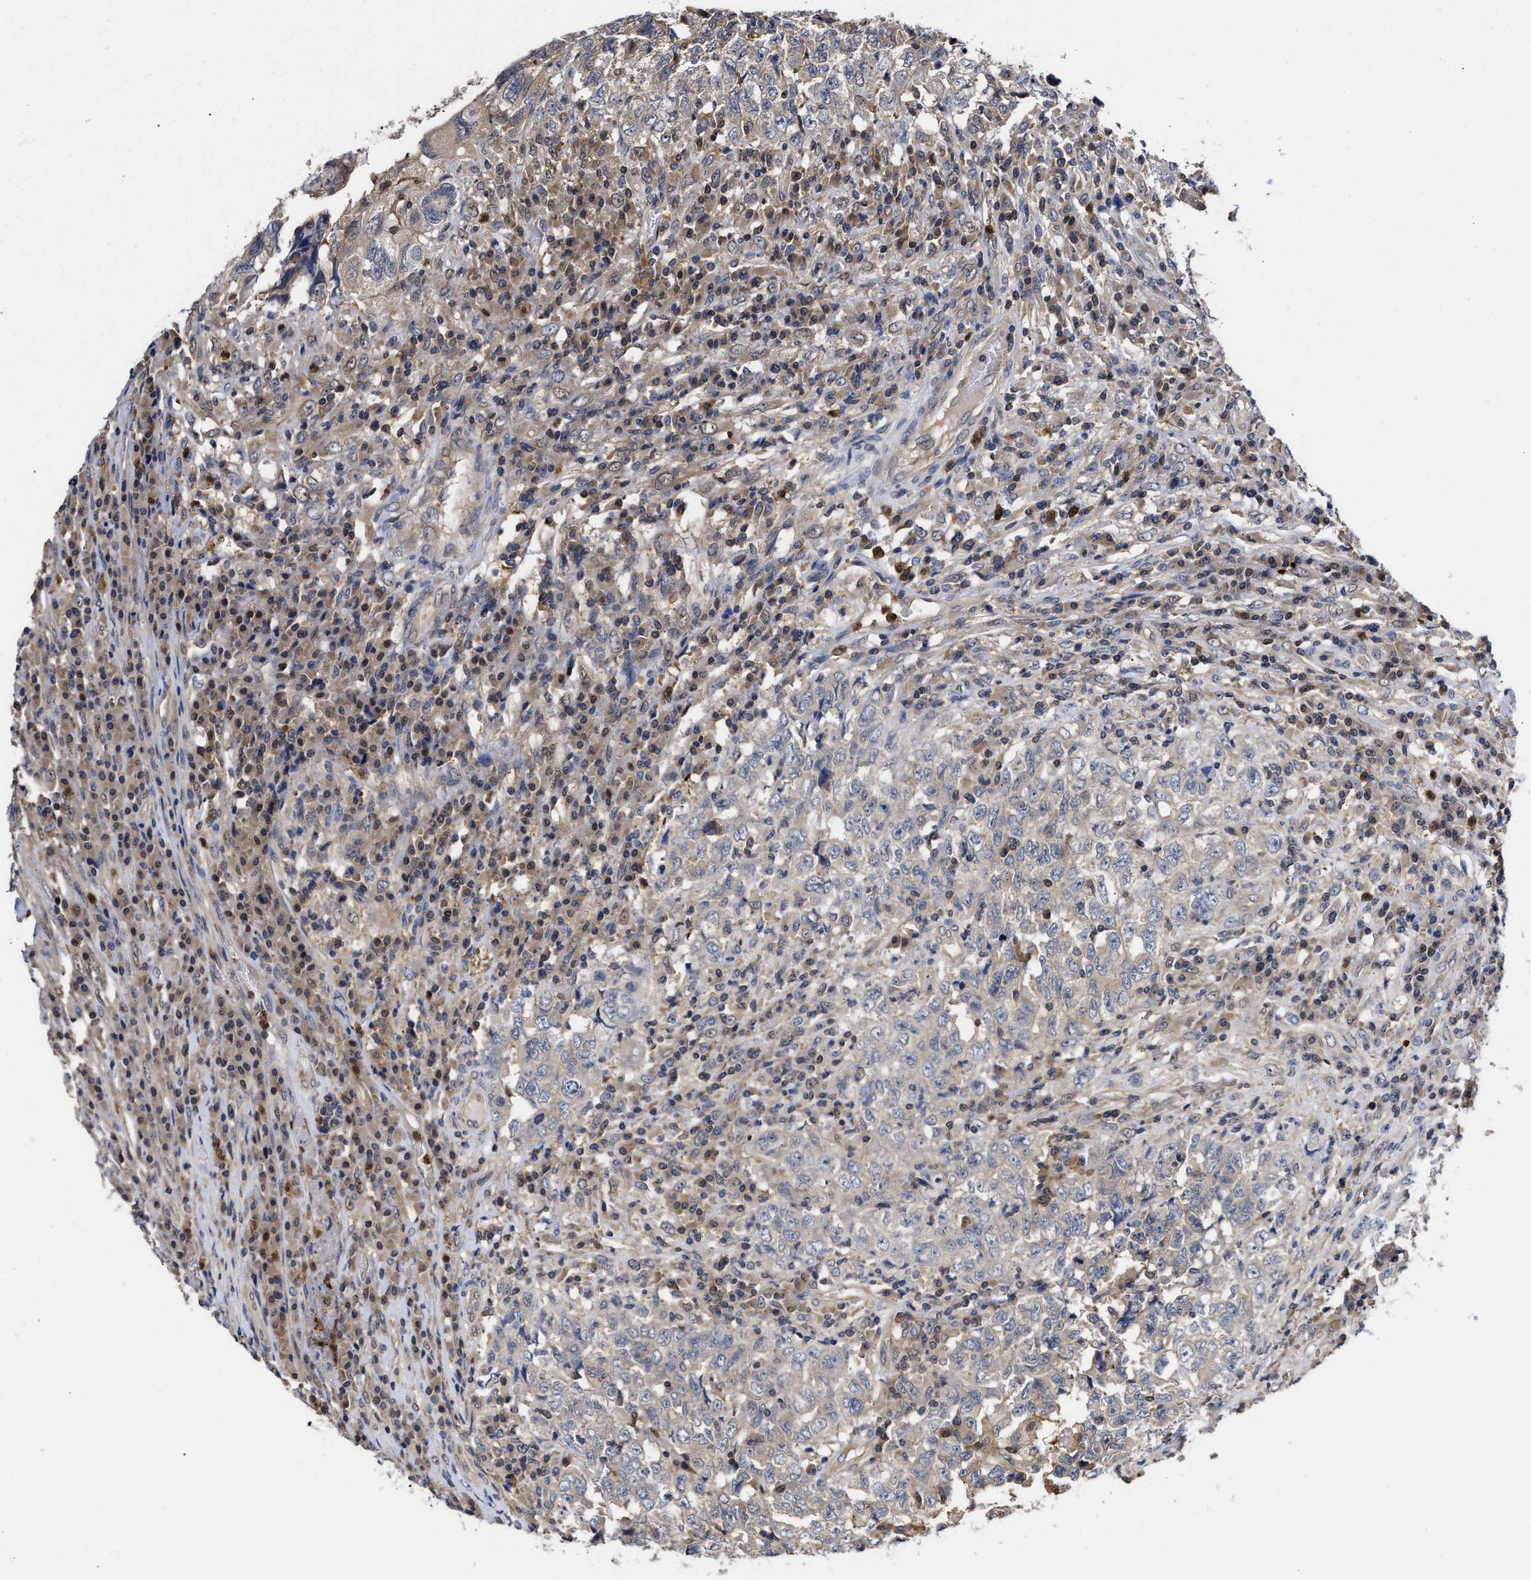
{"staining": {"intensity": "negative", "quantity": "none", "location": "none"}, "tissue": "testis cancer", "cell_type": "Tumor cells", "image_type": "cancer", "snomed": [{"axis": "morphology", "description": "Necrosis, NOS"}, {"axis": "morphology", "description": "Carcinoma, Embryonal, NOS"}, {"axis": "topography", "description": "Testis"}], "caption": "Histopathology image shows no protein positivity in tumor cells of testis embryonal carcinoma tissue. Nuclei are stained in blue.", "gene": "KLHDC1", "patient": {"sex": "male", "age": 19}}